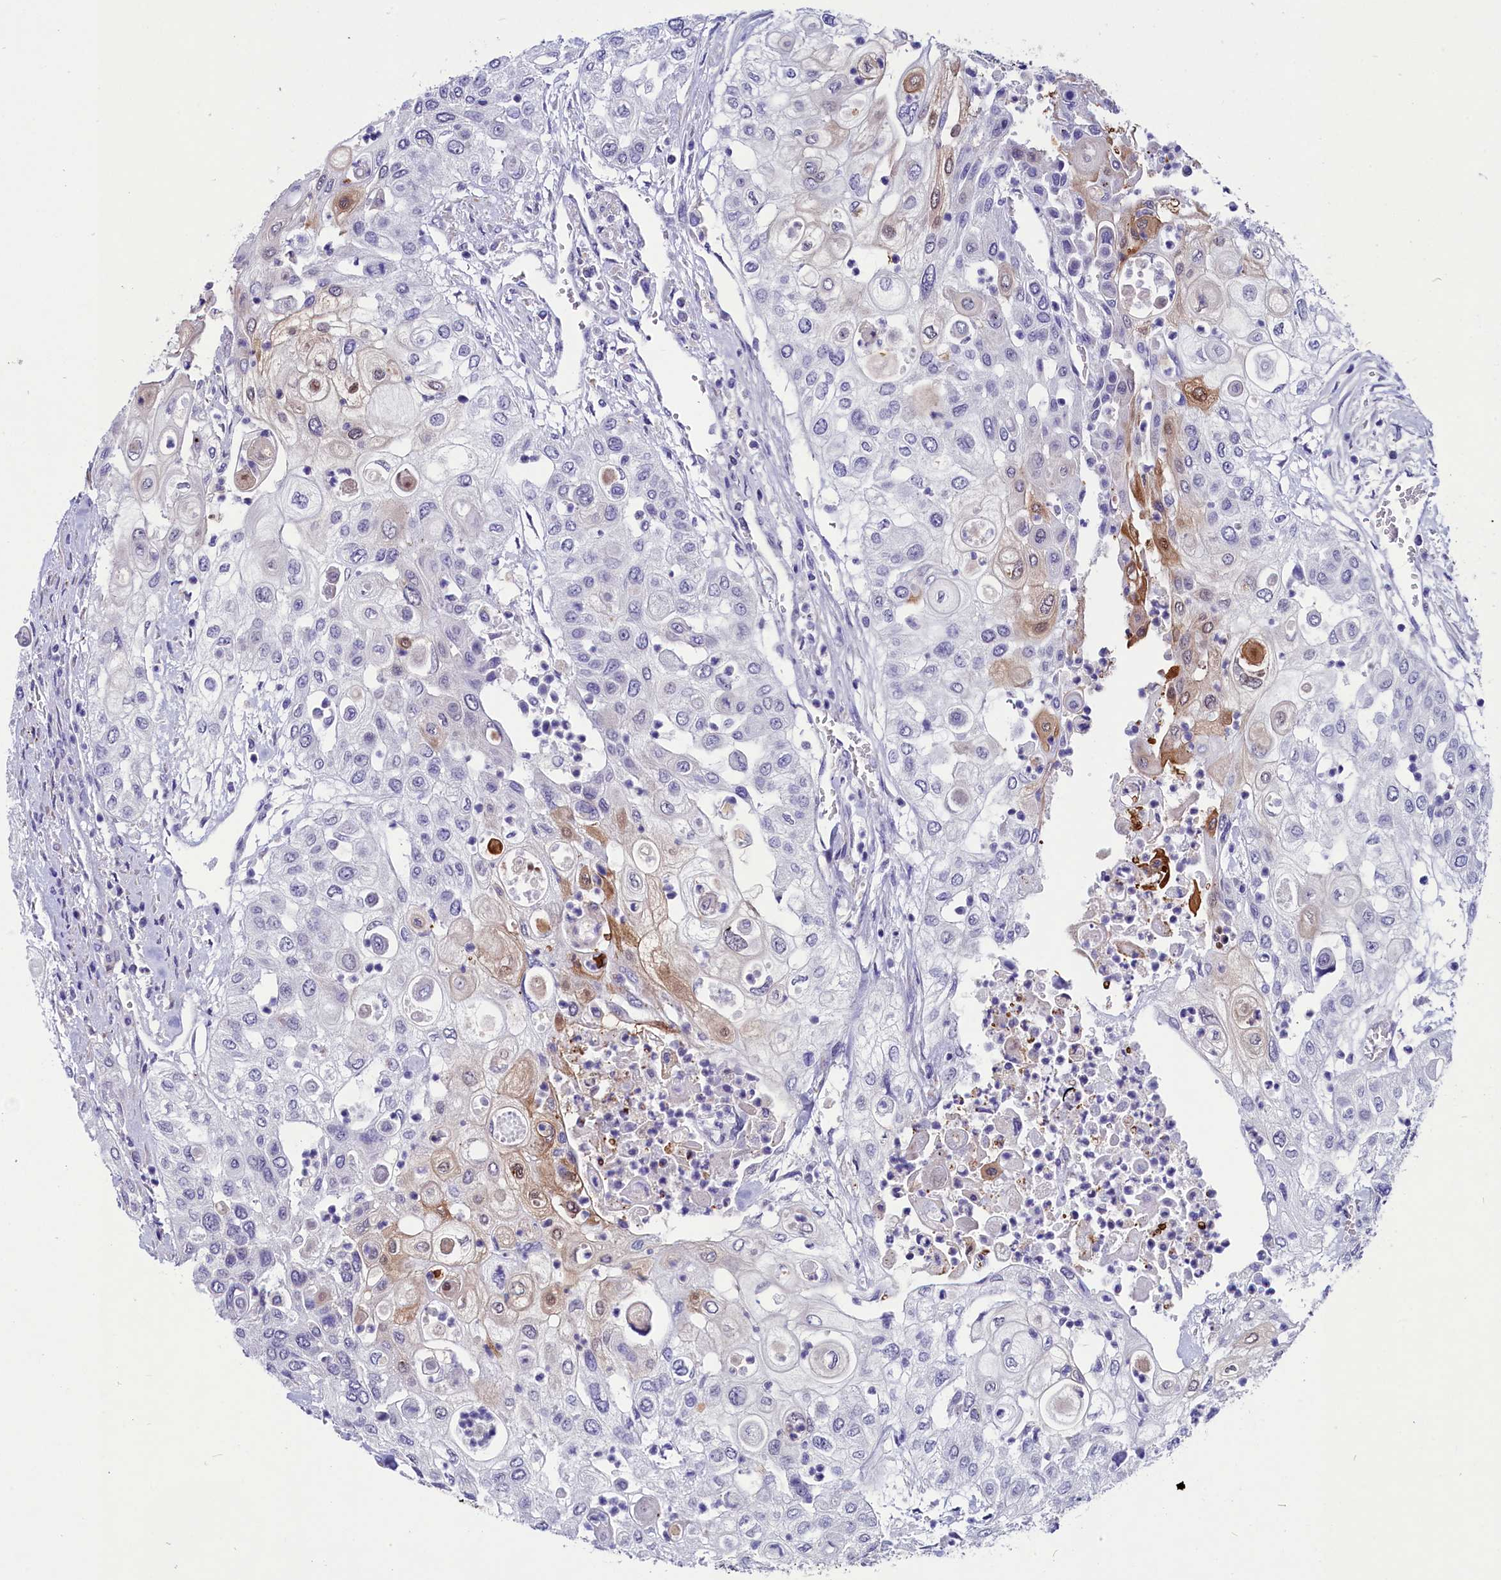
{"staining": {"intensity": "moderate", "quantity": "<25%", "location": "cytoplasmic/membranous"}, "tissue": "urothelial cancer", "cell_type": "Tumor cells", "image_type": "cancer", "snomed": [{"axis": "morphology", "description": "Urothelial carcinoma, High grade"}, {"axis": "topography", "description": "Urinary bladder"}], "caption": "High-magnification brightfield microscopy of urothelial carcinoma (high-grade) stained with DAB (3,3'-diaminobenzidine) (brown) and counterstained with hematoxylin (blue). tumor cells exhibit moderate cytoplasmic/membranous staining is seen in about<25% of cells. Nuclei are stained in blue.", "gene": "SCD5", "patient": {"sex": "female", "age": 79}}